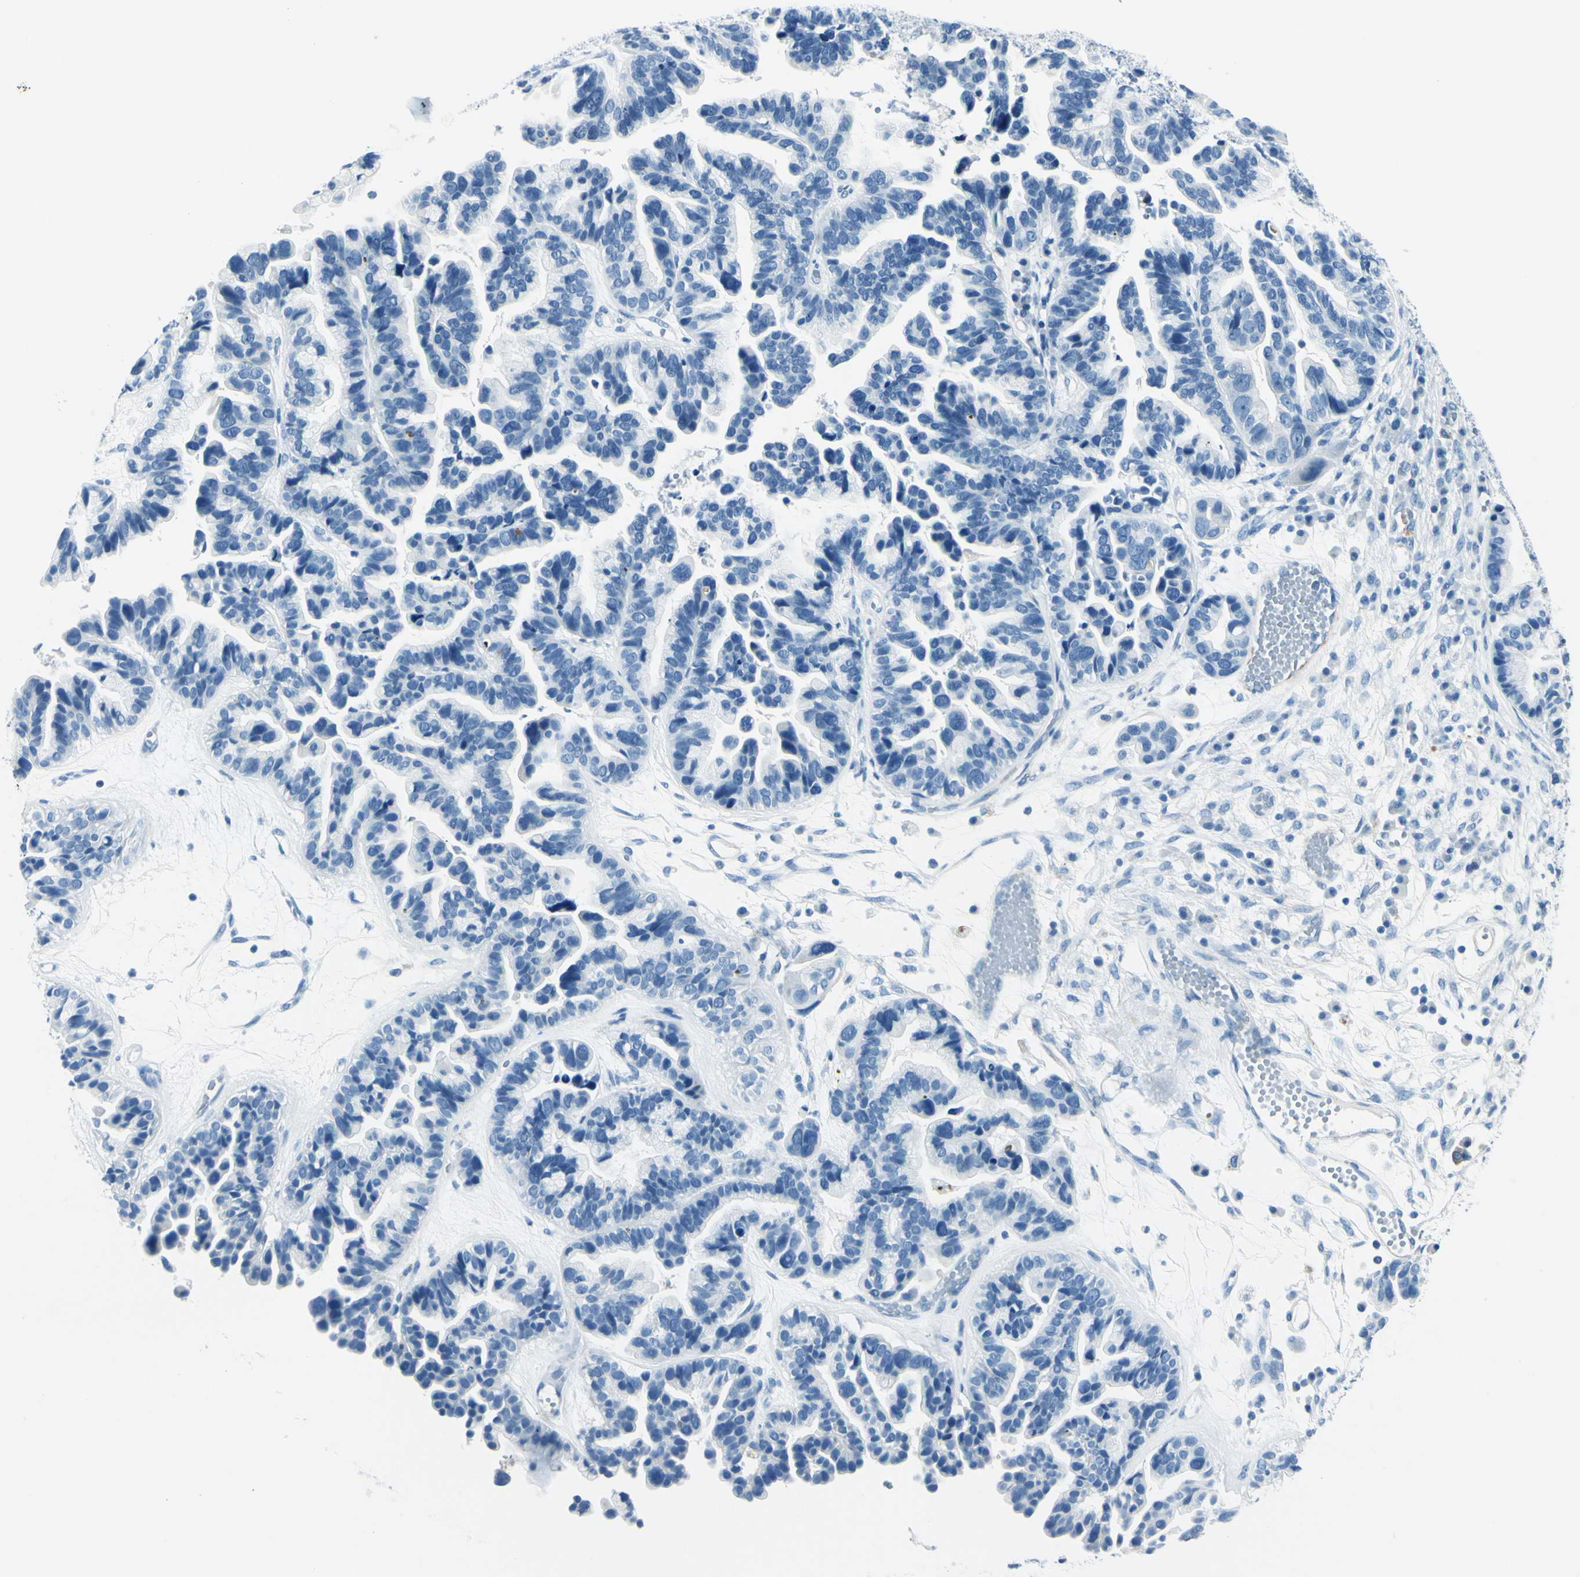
{"staining": {"intensity": "negative", "quantity": "none", "location": "none"}, "tissue": "ovarian cancer", "cell_type": "Tumor cells", "image_type": "cancer", "snomed": [{"axis": "morphology", "description": "Cystadenocarcinoma, serous, NOS"}, {"axis": "topography", "description": "Ovary"}], "caption": "The immunohistochemistry (IHC) image has no significant staining in tumor cells of ovarian serous cystadenocarcinoma tissue.", "gene": "CDH15", "patient": {"sex": "female", "age": 56}}